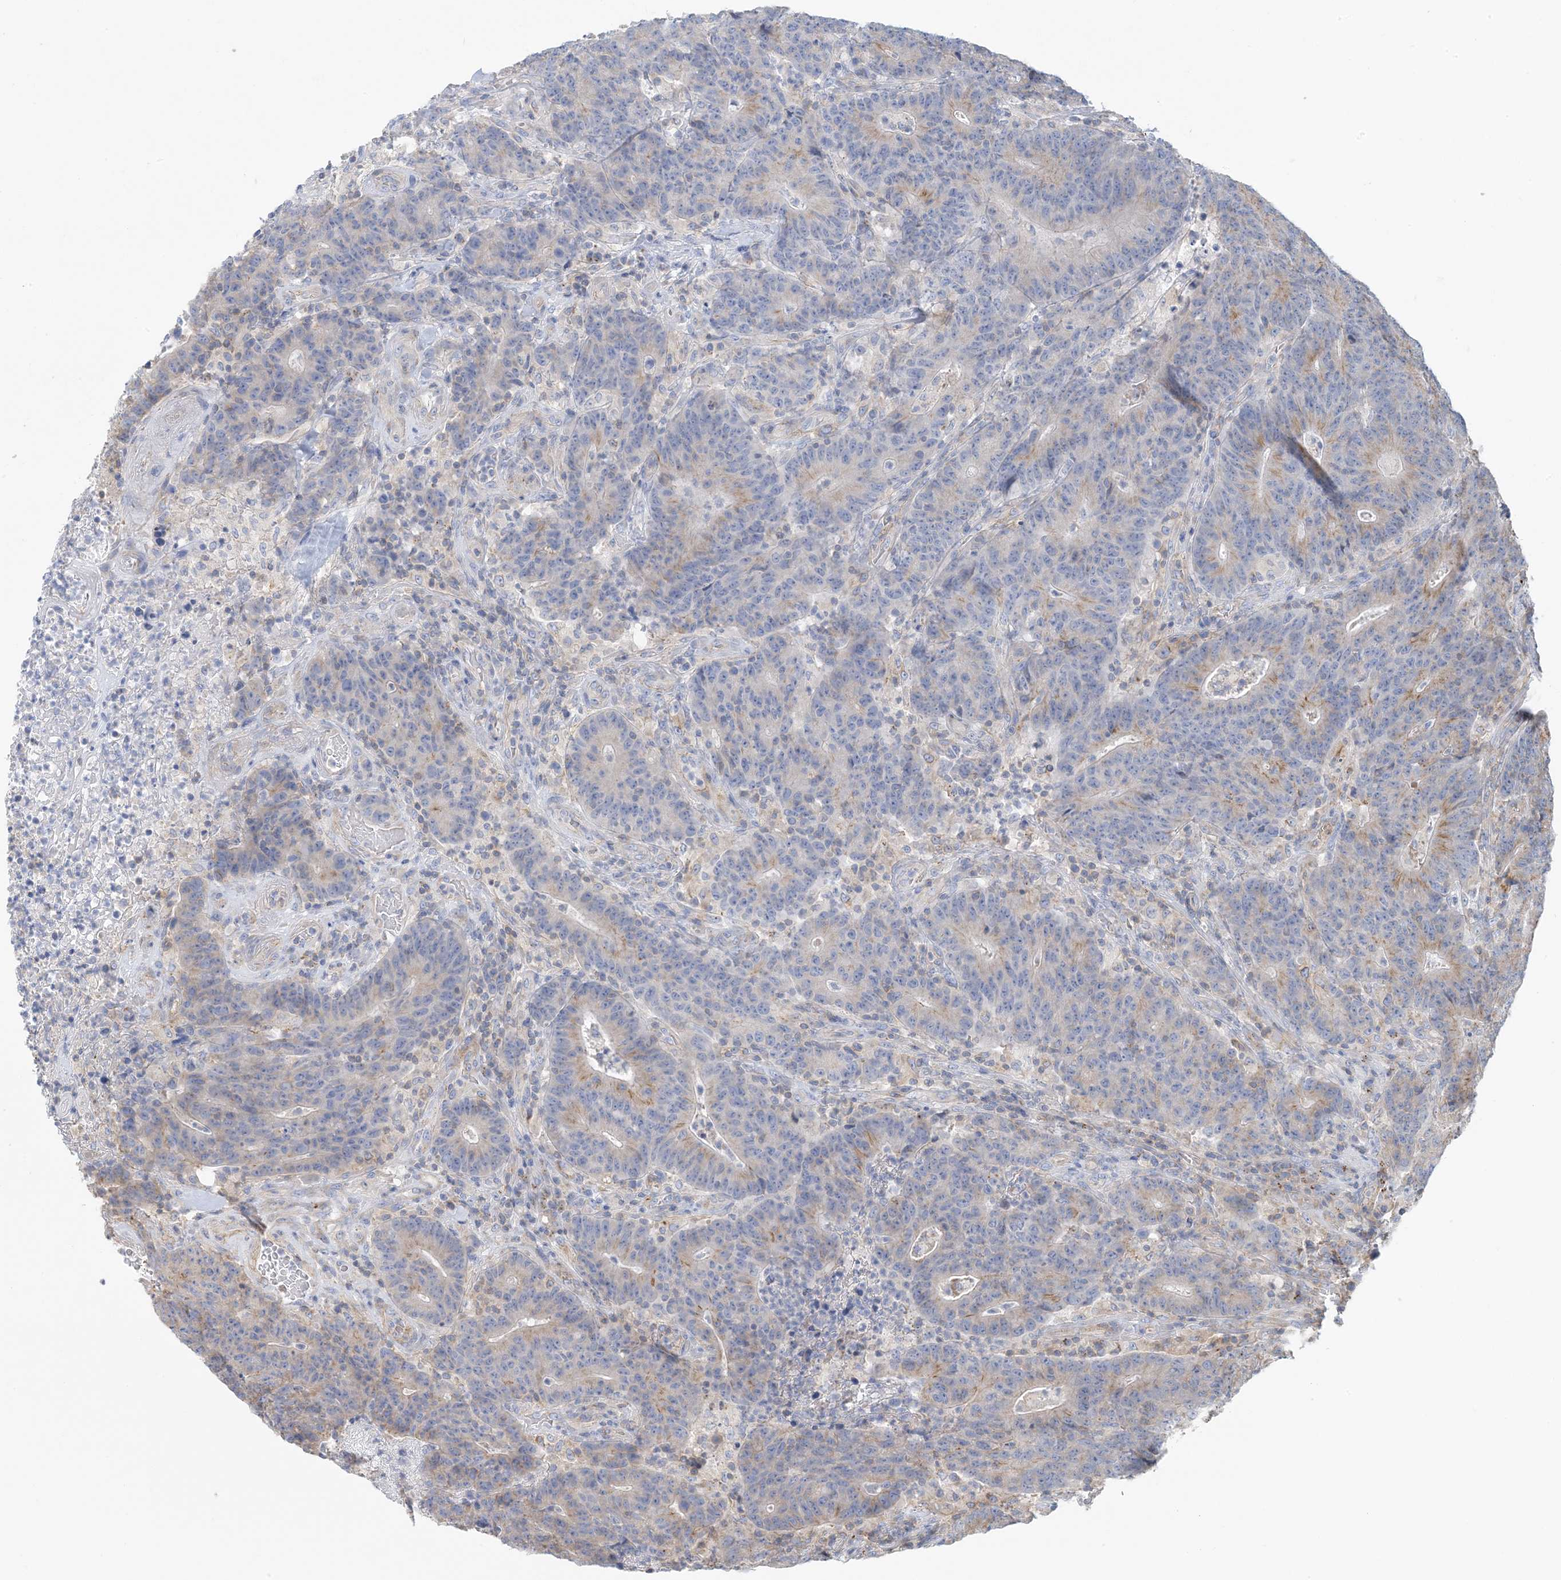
{"staining": {"intensity": "weak", "quantity": "25%-75%", "location": "cytoplasmic/membranous"}, "tissue": "colorectal cancer", "cell_type": "Tumor cells", "image_type": "cancer", "snomed": [{"axis": "morphology", "description": "Normal tissue, NOS"}, {"axis": "morphology", "description": "Adenocarcinoma, NOS"}, {"axis": "topography", "description": "Colon"}], "caption": "Weak cytoplasmic/membranous expression for a protein is identified in about 25%-75% of tumor cells of colorectal adenocarcinoma using immunohistochemistry (IHC).", "gene": "CALHM5", "patient": {"sex": "female", "age": 75}}